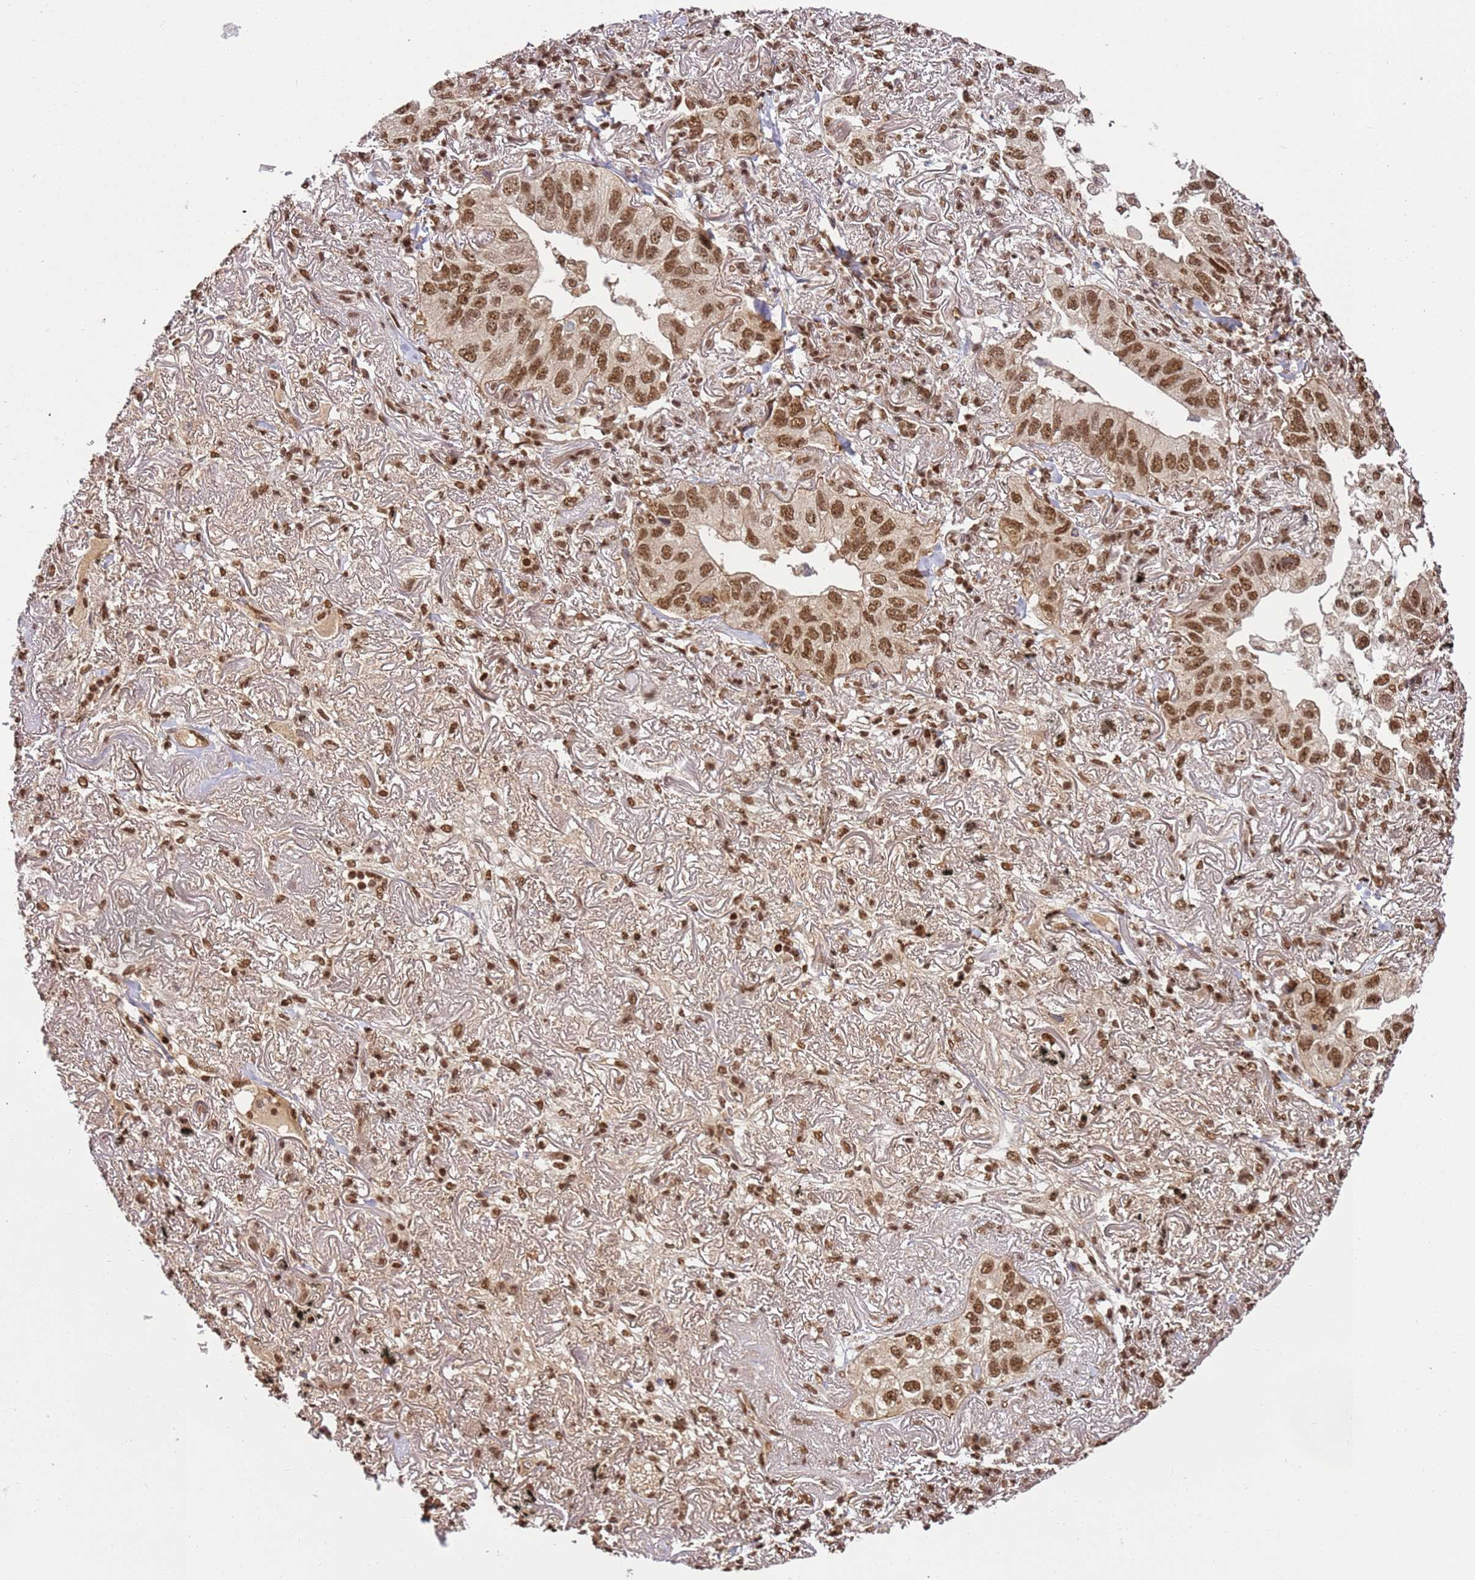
{"staining": {"intensity": "moderate", "quantity": ">75%", "location": "nuclear"}, "tissue": "lung cancer", "cell_type": "Tumor cells", "image_type": "cancer", "snomed": [{"axis": "morphology", "description": "Adenocarcinoma, NOS"}, {"axis": "topography", "description": "Lung"}], "caption": "About >75% of tumor cells in lung cancer (adenocarcinoma) reveal moderate nuclear protein expression as visualized by brown immunohistochemical staining.", "gene": "ZBTB12", "patient": {"sex": "male", "age": 65}}